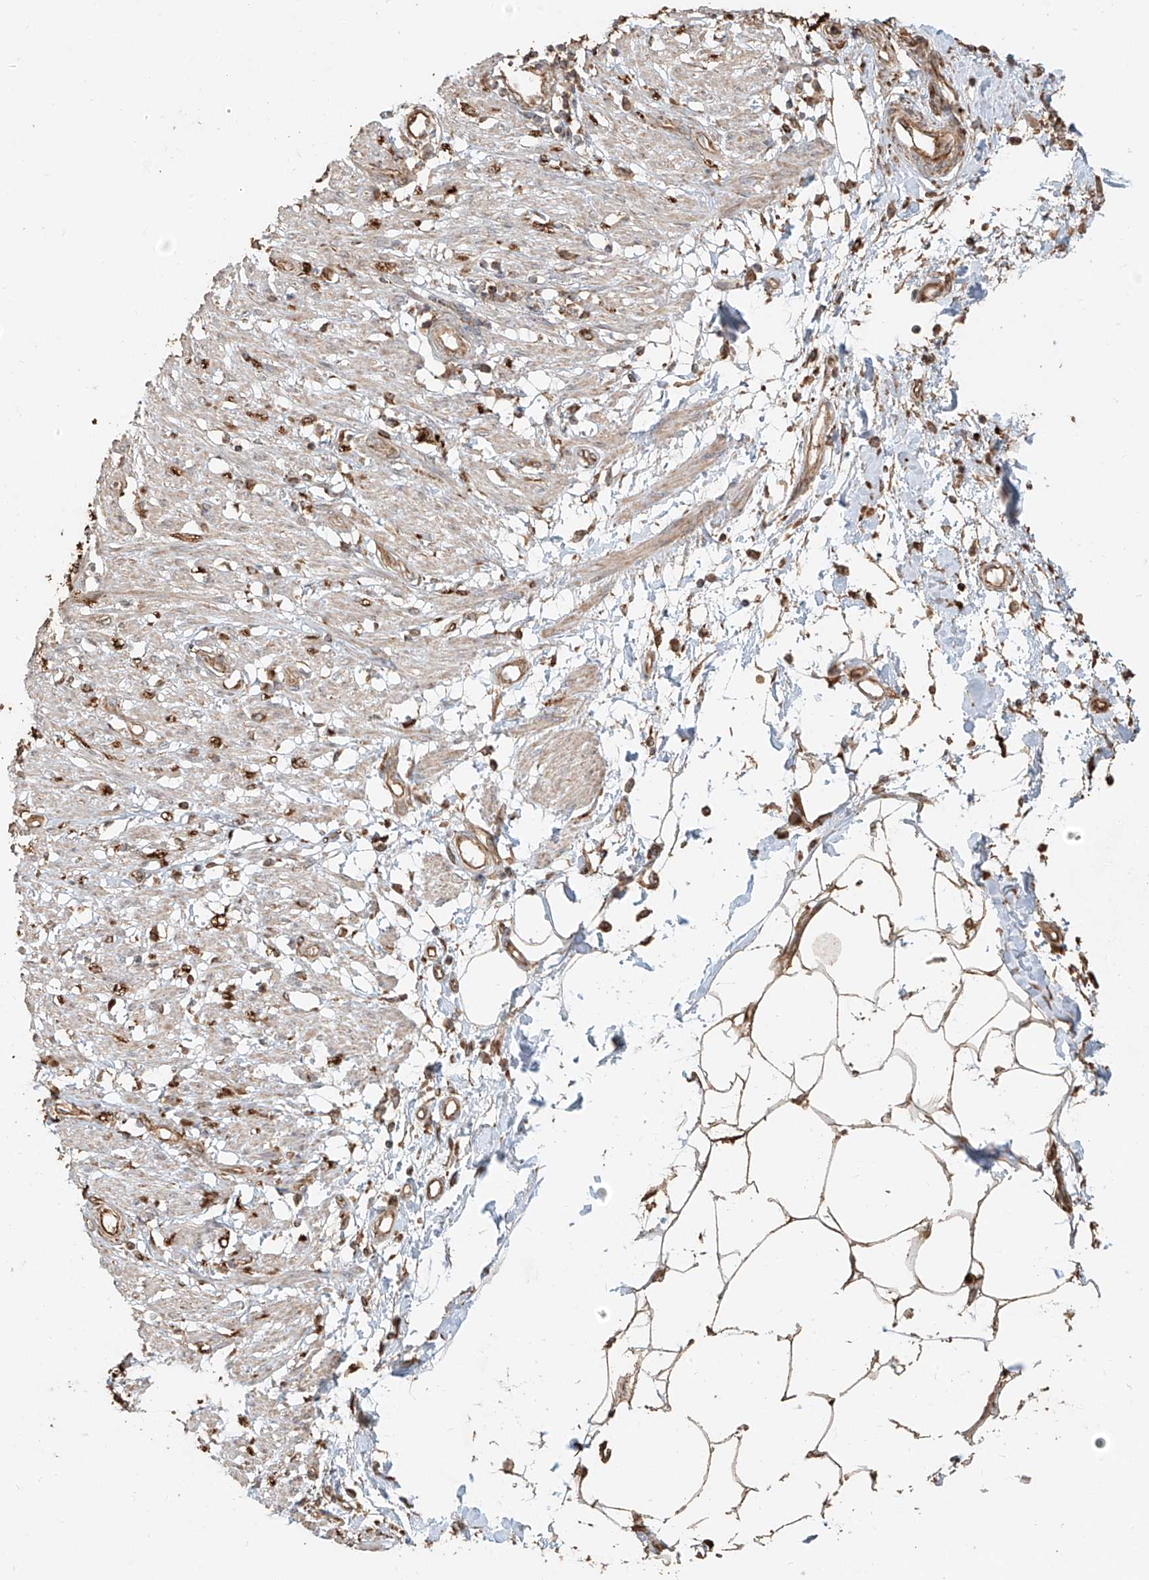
{"staining": {"intensity": "moderate", "quantity": "<25%", "location": "cytoplasmic/membranous"}, "tissue": "smooth muscle", "cell_type": "Smooth muscle cells", "image_type": "normal", "snomed": [{"axis": "morphology", "description": "Normal tissue, NOS"}, {"axis": "morphology", "description": "Adenocarcinoma, NOS"}, {"axis": "topography", "description": "Smooth muscle"}, {"axis": "topography", "description": "Colon"}], "caption": "Protein expression analysis of normal smooth muscle exhibits moderate cytoplasmic/membranous staining in approximately <25% of smooth muscle cells.", "gene": "EFNB1", "patient": {"sex": "male", "age": 14}}